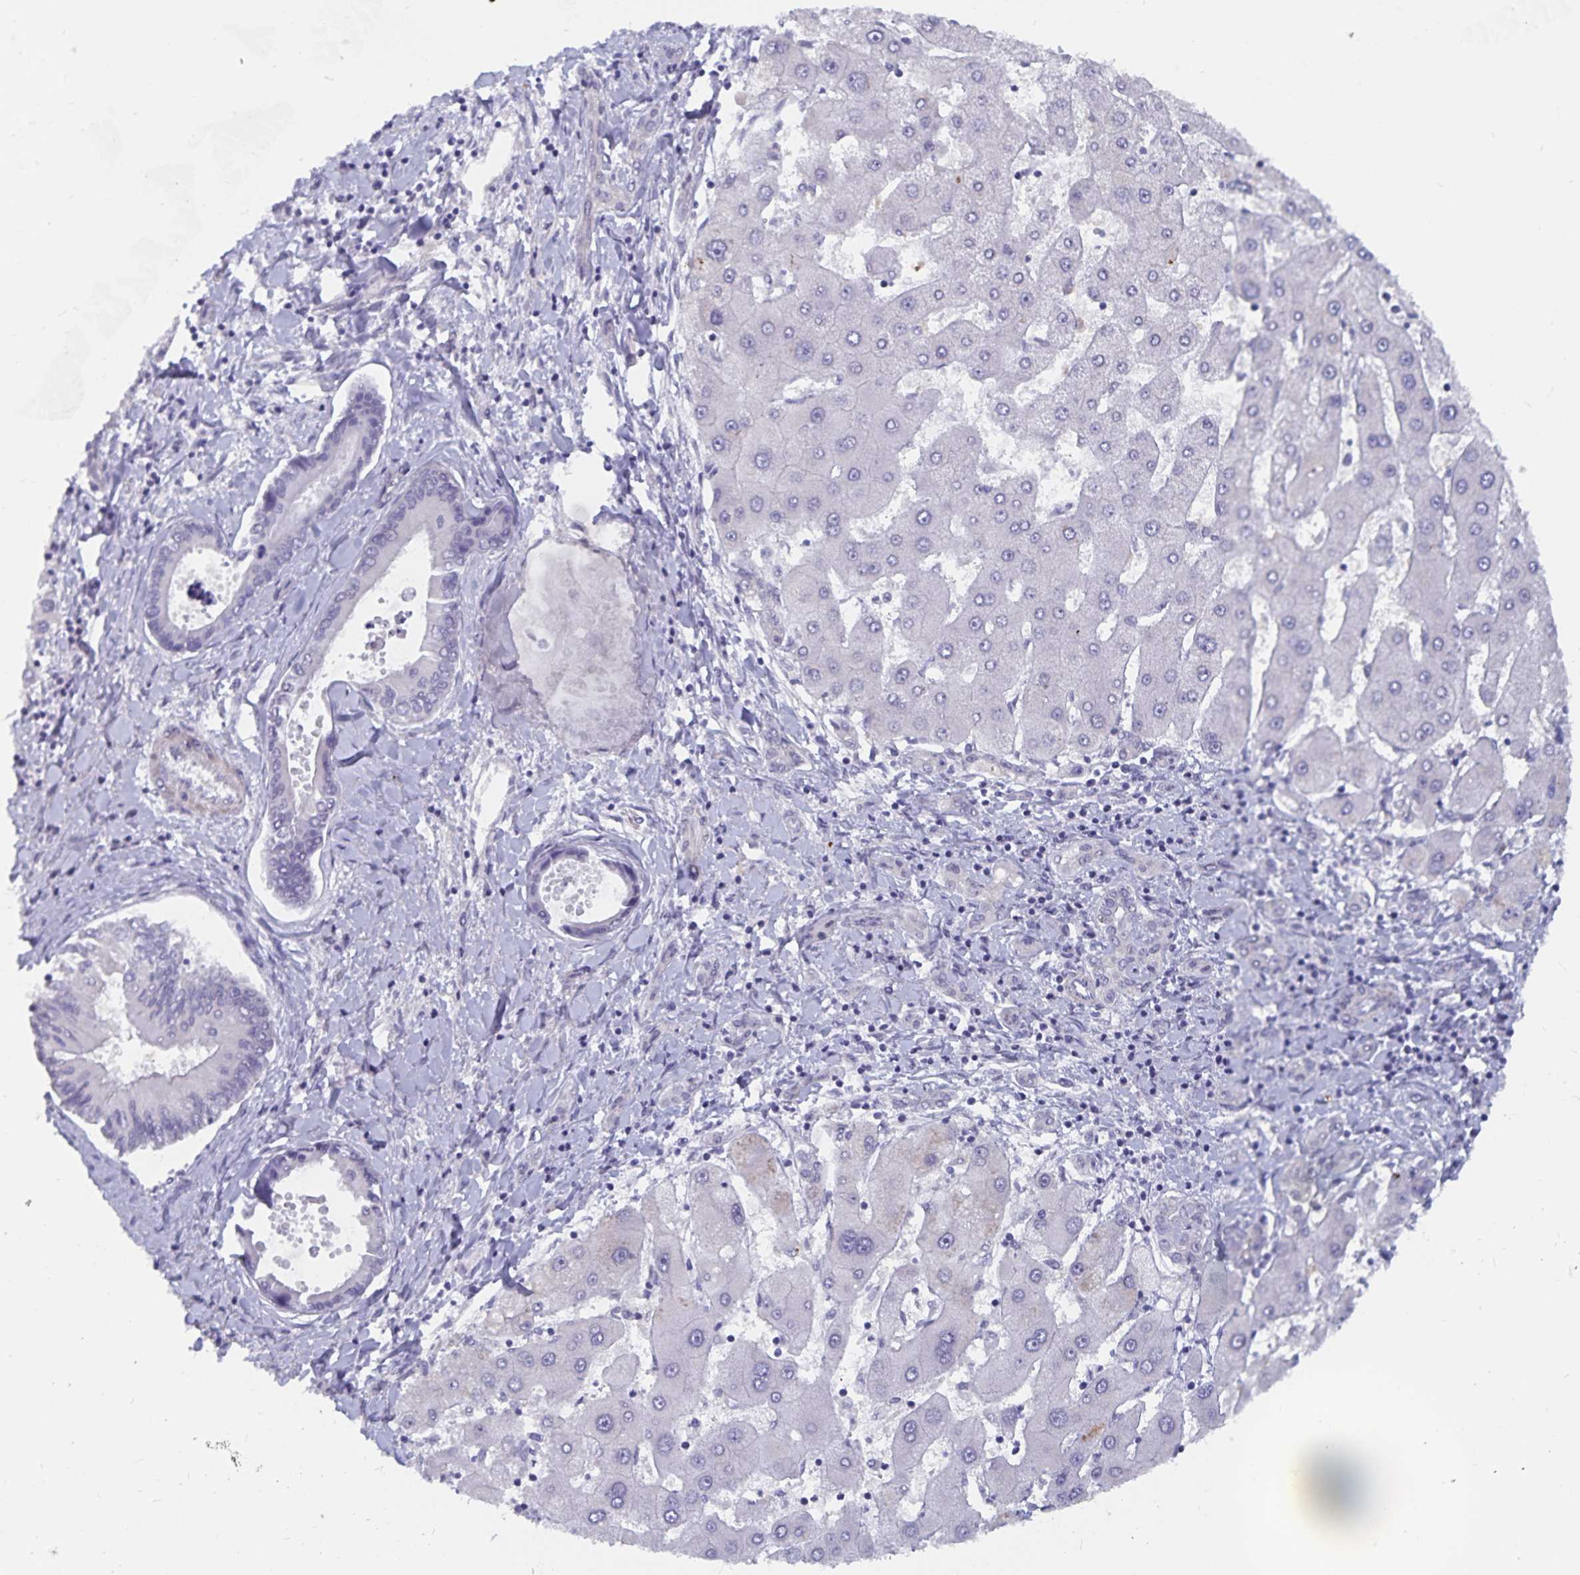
{"staining": {"intensity": "negative", "quantity": "none", "location": "none"}, "tissue": "liver cancer", "cell_type": "Tumor cells", "image_type": "cancer", "snomed": [{"axis": "morphology", "description": "Cholangiocarcinoma"}, {"axis": "topography", "description": "Liver"}], "caption": "Micrograph shows no protein expression in tumor cells of liver cancer (cholangiocarcinoma) tissue.", "gene": "BAG6", "patient": {"sex": "male", "age": 66}}